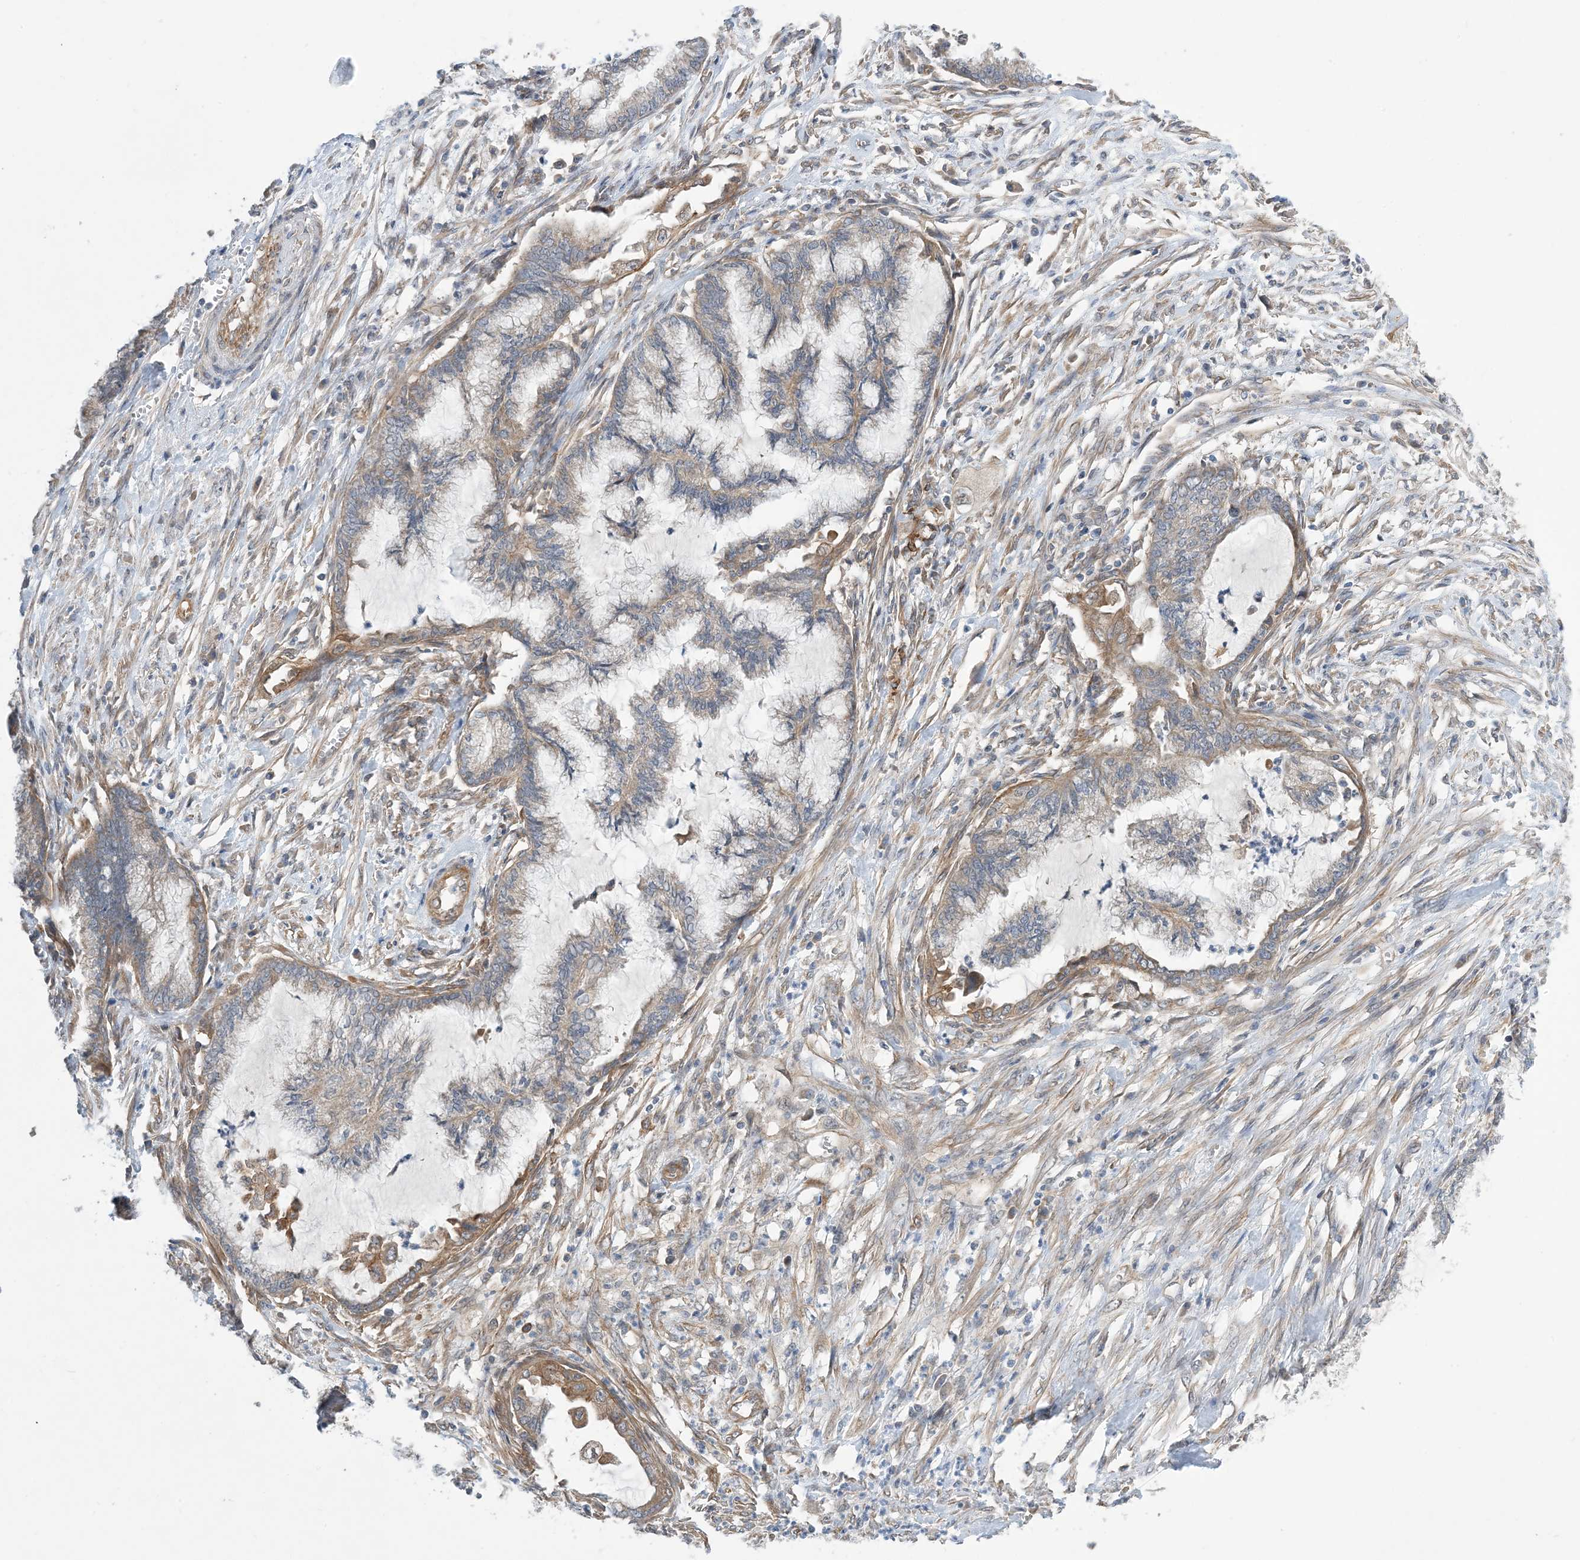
{"staining": {"intensity": "moderate", "quantity": "<25%", "location": "cytoplasmic/membranous"}, "tissue": "endometrial cancer", "cell_type": "Tumor cells", "image_type": "cancer", "snomed": [{"axis": "morphology", "description": "Adenocarcinoma, NOS"}, {"axis": "topography", "description": "Endometrium"}], "caption": "Protein expression analysis of human endometrial adenocarcinoma reveals moderate cytoplasmic/membranous positivity in approximately <25% of tumor cells.", "gene": "EHBP1", "patient": {"sex": "female", "age": 86}}